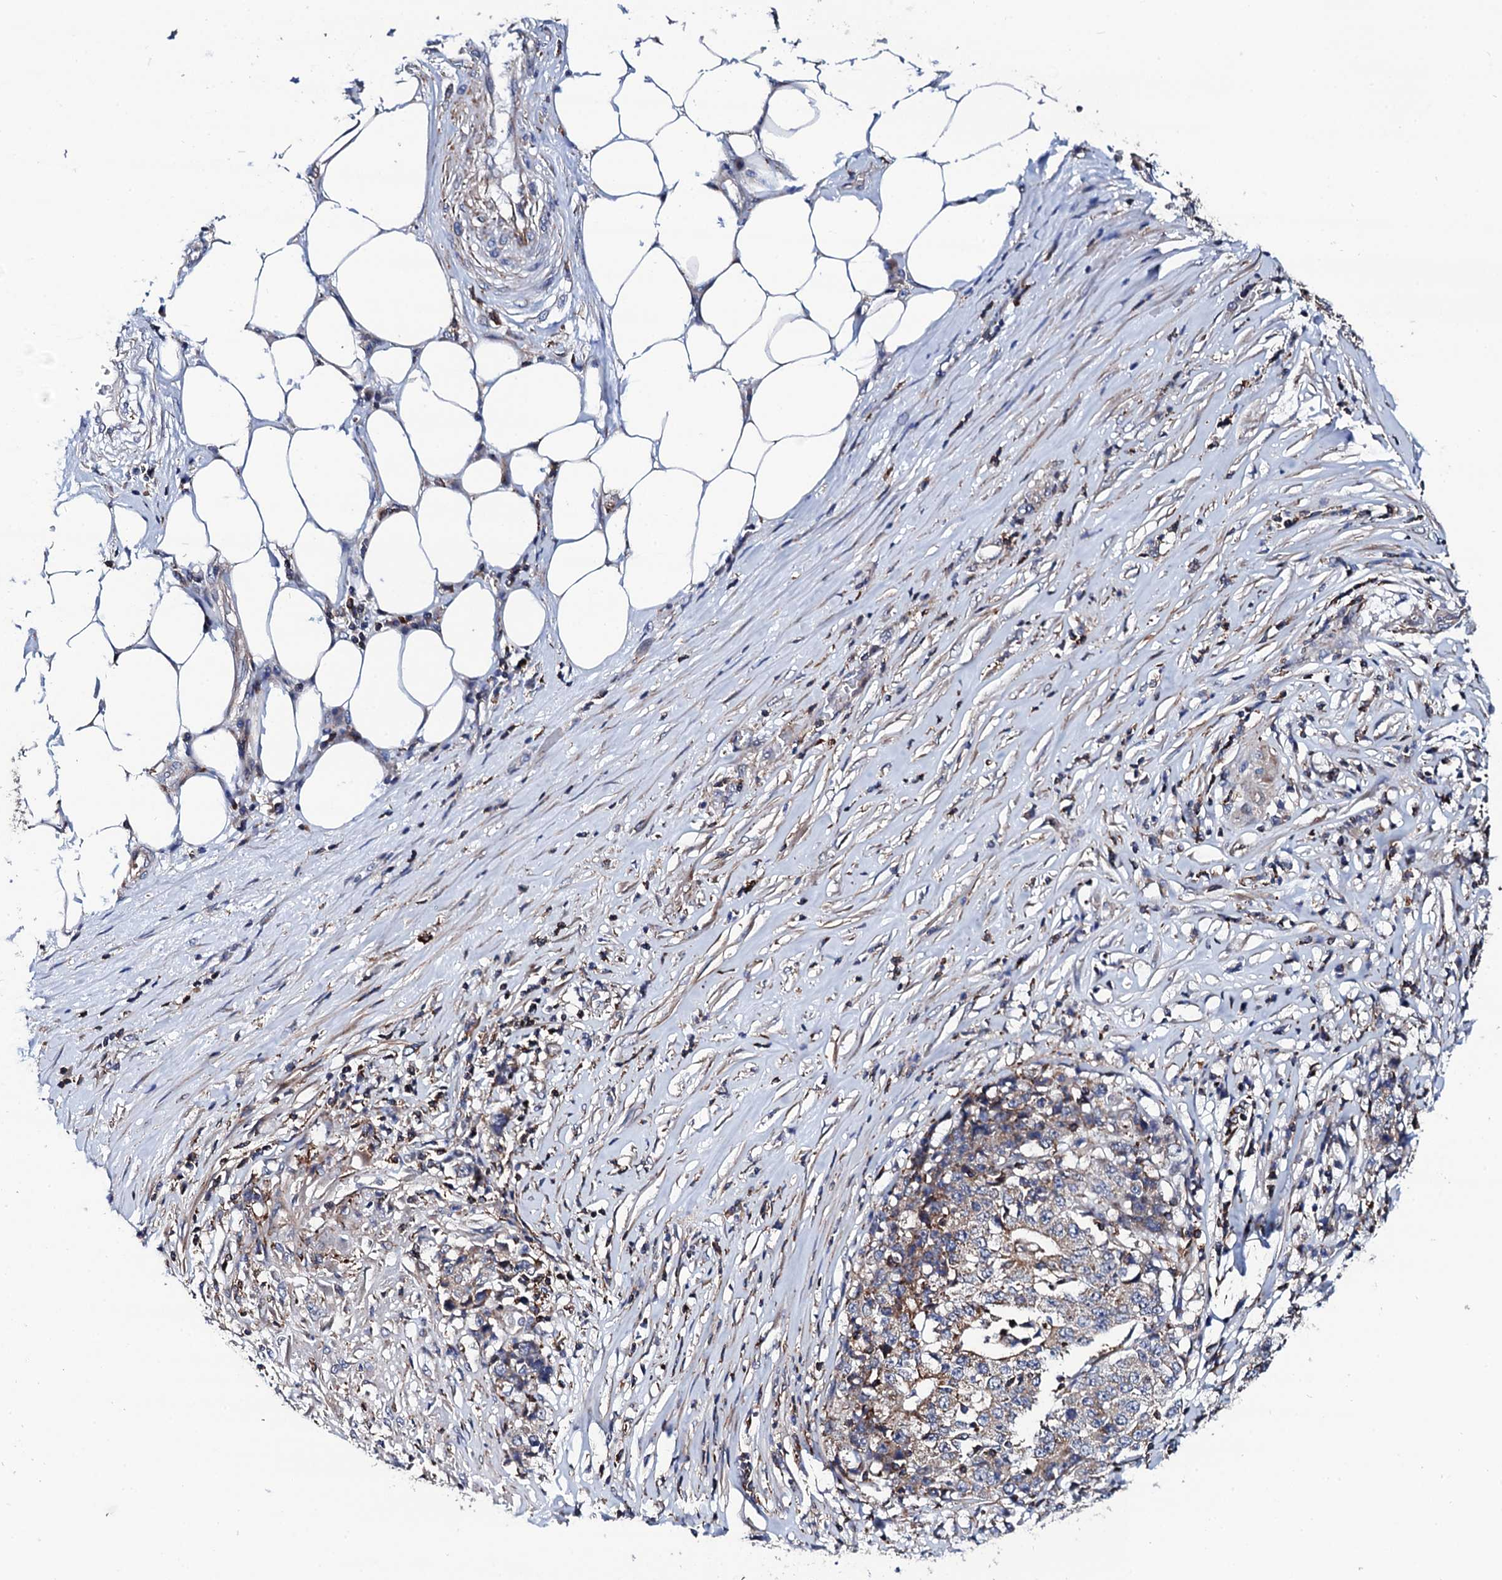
{"staining": {"intensity": "moderate", "quantity": "25%-75%", "location": "cytoplasmic/membranous"}, "tissue": "stomach cancer", "cell_type": "Tumor cells", "image_type": "cancer", "snomed": [{"axis": "morphology", "description": "Adenocarcinoma, NOS"}, {"axis": "topography", "description": "Stomach"}], "caption": "Stomach cancer stained with a brown dye demonstrates moderate cytoplasmic/membranous positive positivity in about 25%-75% of tumor cells.", "gene": "COG4", "patient": {"sex": "male", "age": 59}}